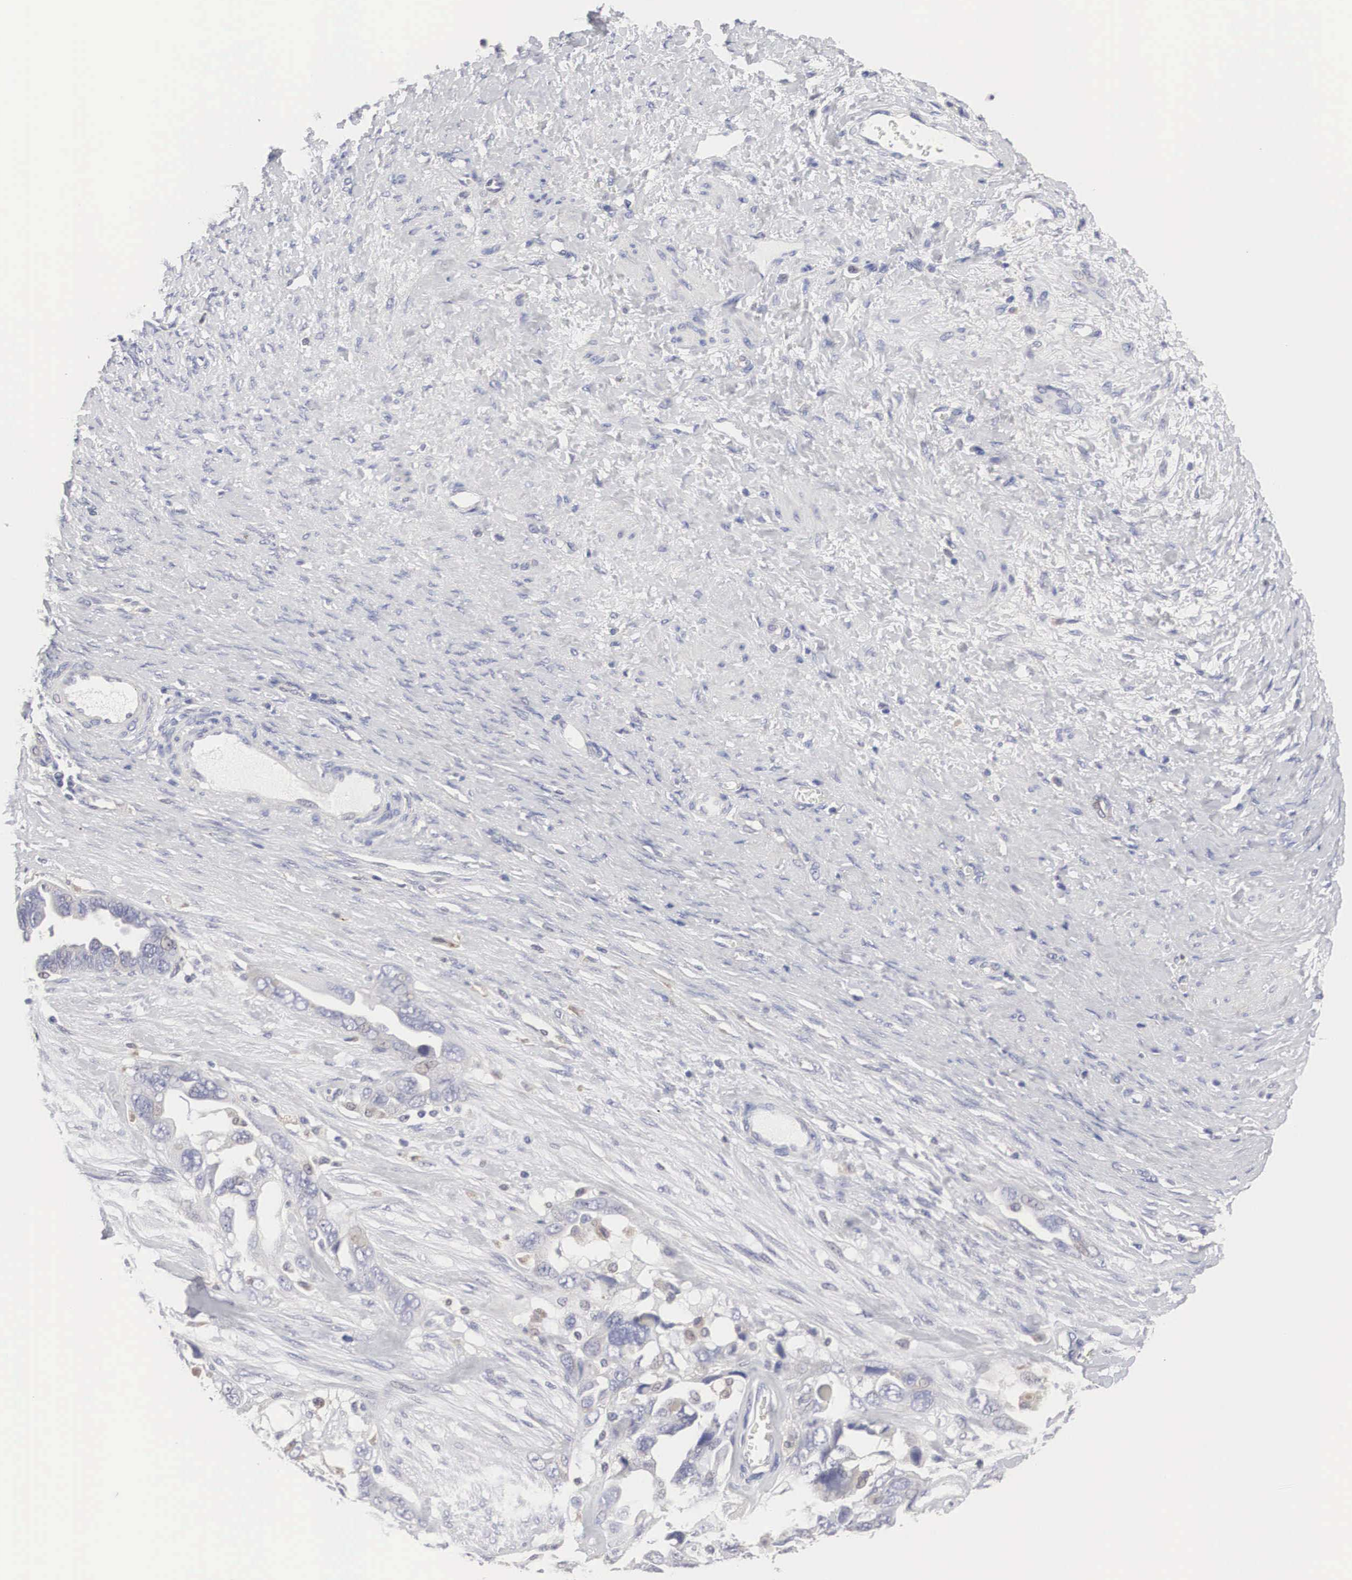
{"staining": {"intensity": "weak", "quantity": "<25%", "location": "cytoplasmic/membranous"}, "tissue": "ovarian cancer", "cell_type": "Tumor cells", "image_type": "cancer", "snomed": [{"axis": "morphology", "description": "Cystadenocarcinoma, serous, NOS"}, {"axis": "topography", "description": "Ovary"}], "caption": "Immunohistochemistry (IHC) micrograph of neoplastic tissue: human ovarian cancer stained with DAB (3,3'-diaminobenzidine) shows no significant protein expression in tumor cells.", "gene": "HMOX1", "patient": {"sex": "female", "age": 63}}